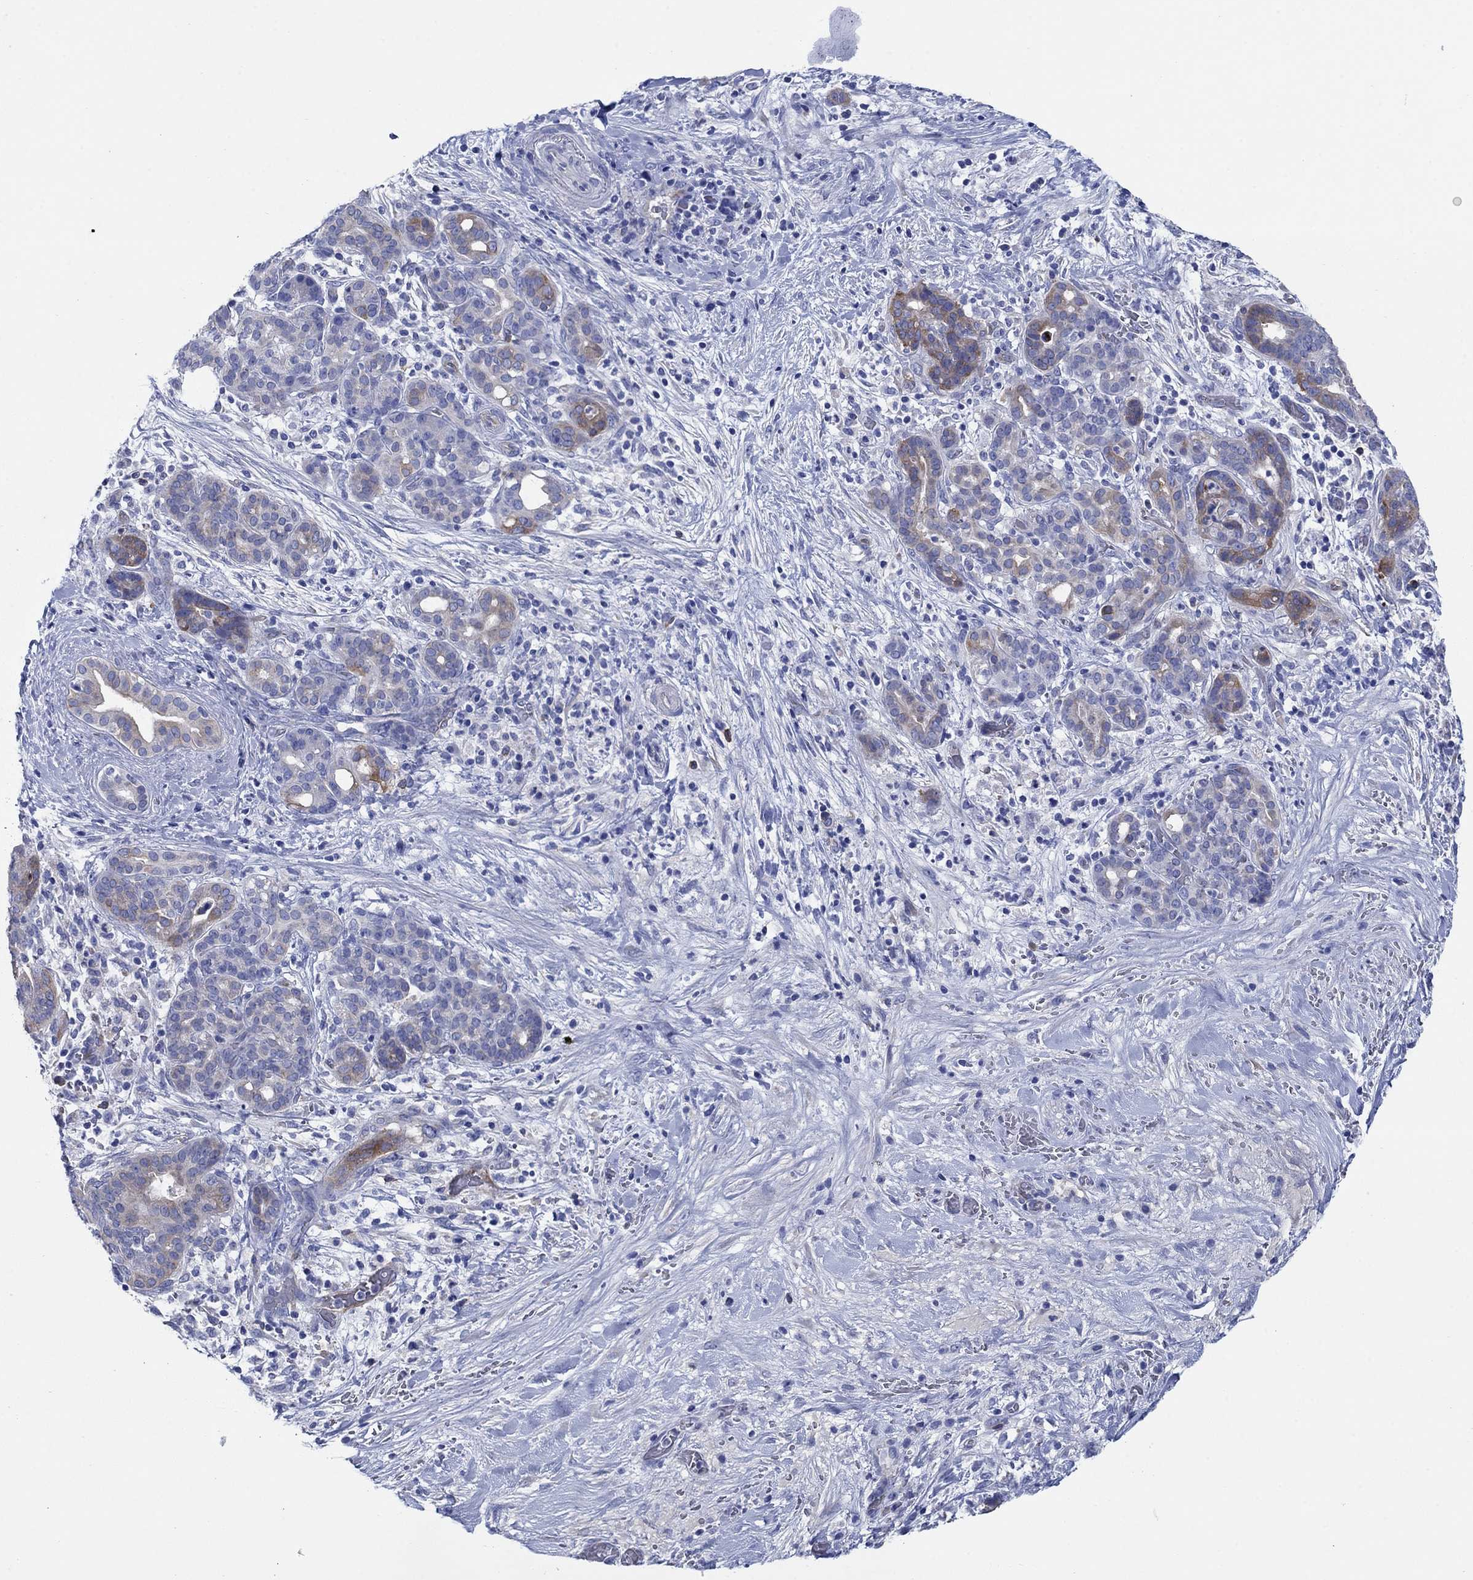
{"staining": {"intensity": "strong", "quantity": "<25%", "location": "cytoplasmic/membranous"}, "tissue": "pancreatic cancer", "cell_type": "Tumor cells", "image_type": "cancer", "snomed": [{"axis": "morphology", "description": "Adenocarcinoma, NOS"}, {"axis": "topography", "description": "Pancreas"}], "caption": "This is a micrograph of IHC staining of pancreatic cancer, which shows strong expression in the cytoplasmic/membranous of tumor cells.", "gene": "TRIM16", "patient": {"sex": "male", "age": 44}}